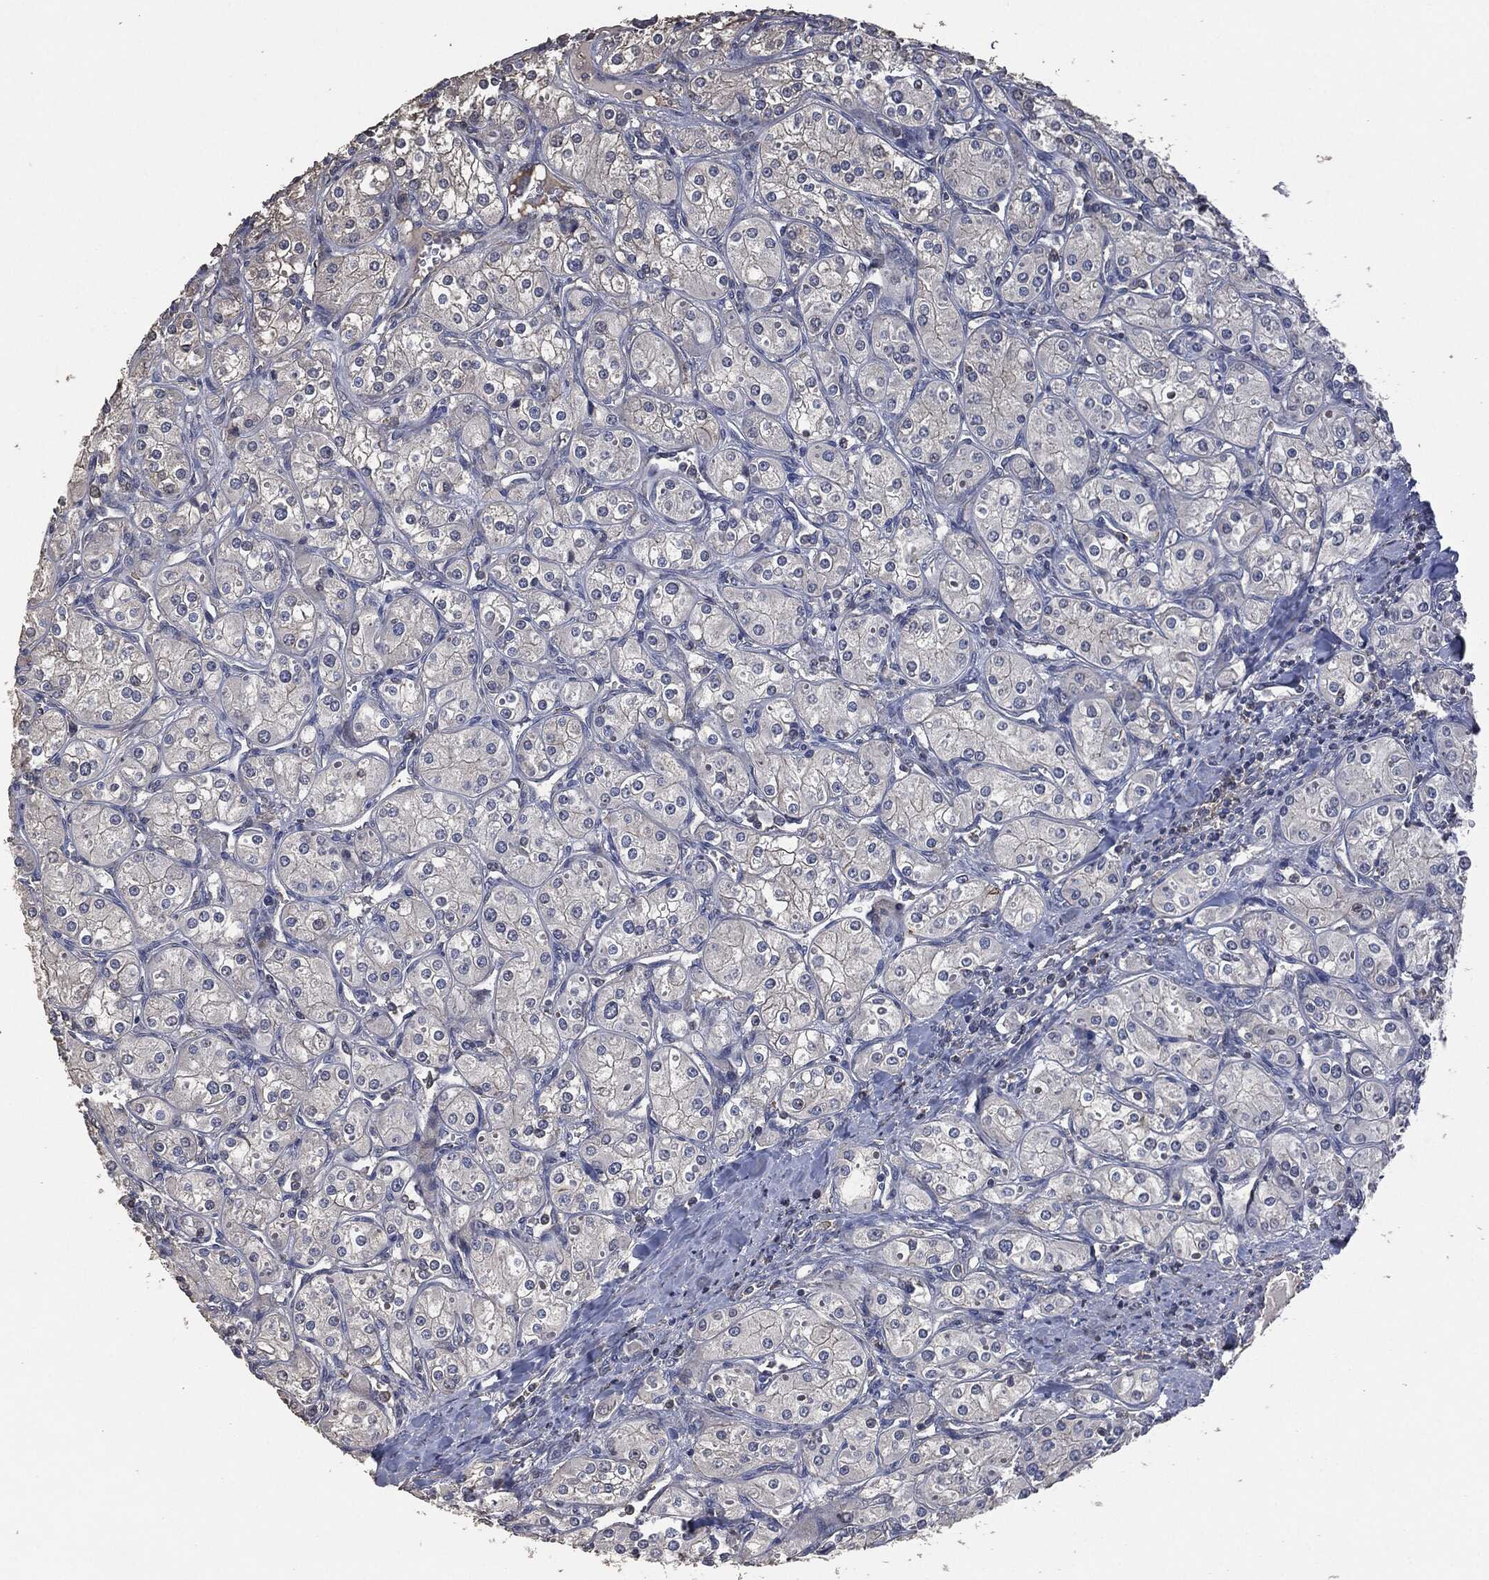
{"staining": {"intensity": "negative", "quantity": "none", "location": "none"}, "tissue": "renal cancer", "cell_type": "Tumor cells", "image_type": "cancer", "snomed": [{"axis": "morphology", "description": "Adenocarcinoma, NOS"}, {"axis": "topography", "description": "Kidney"}], "caption": "Immunohistochemical staining of adenocarcinoma (renal) displays no significant staining in tumor cells.", "gene": "MSLN", "patient": {"sex": "male", "age": 77}}